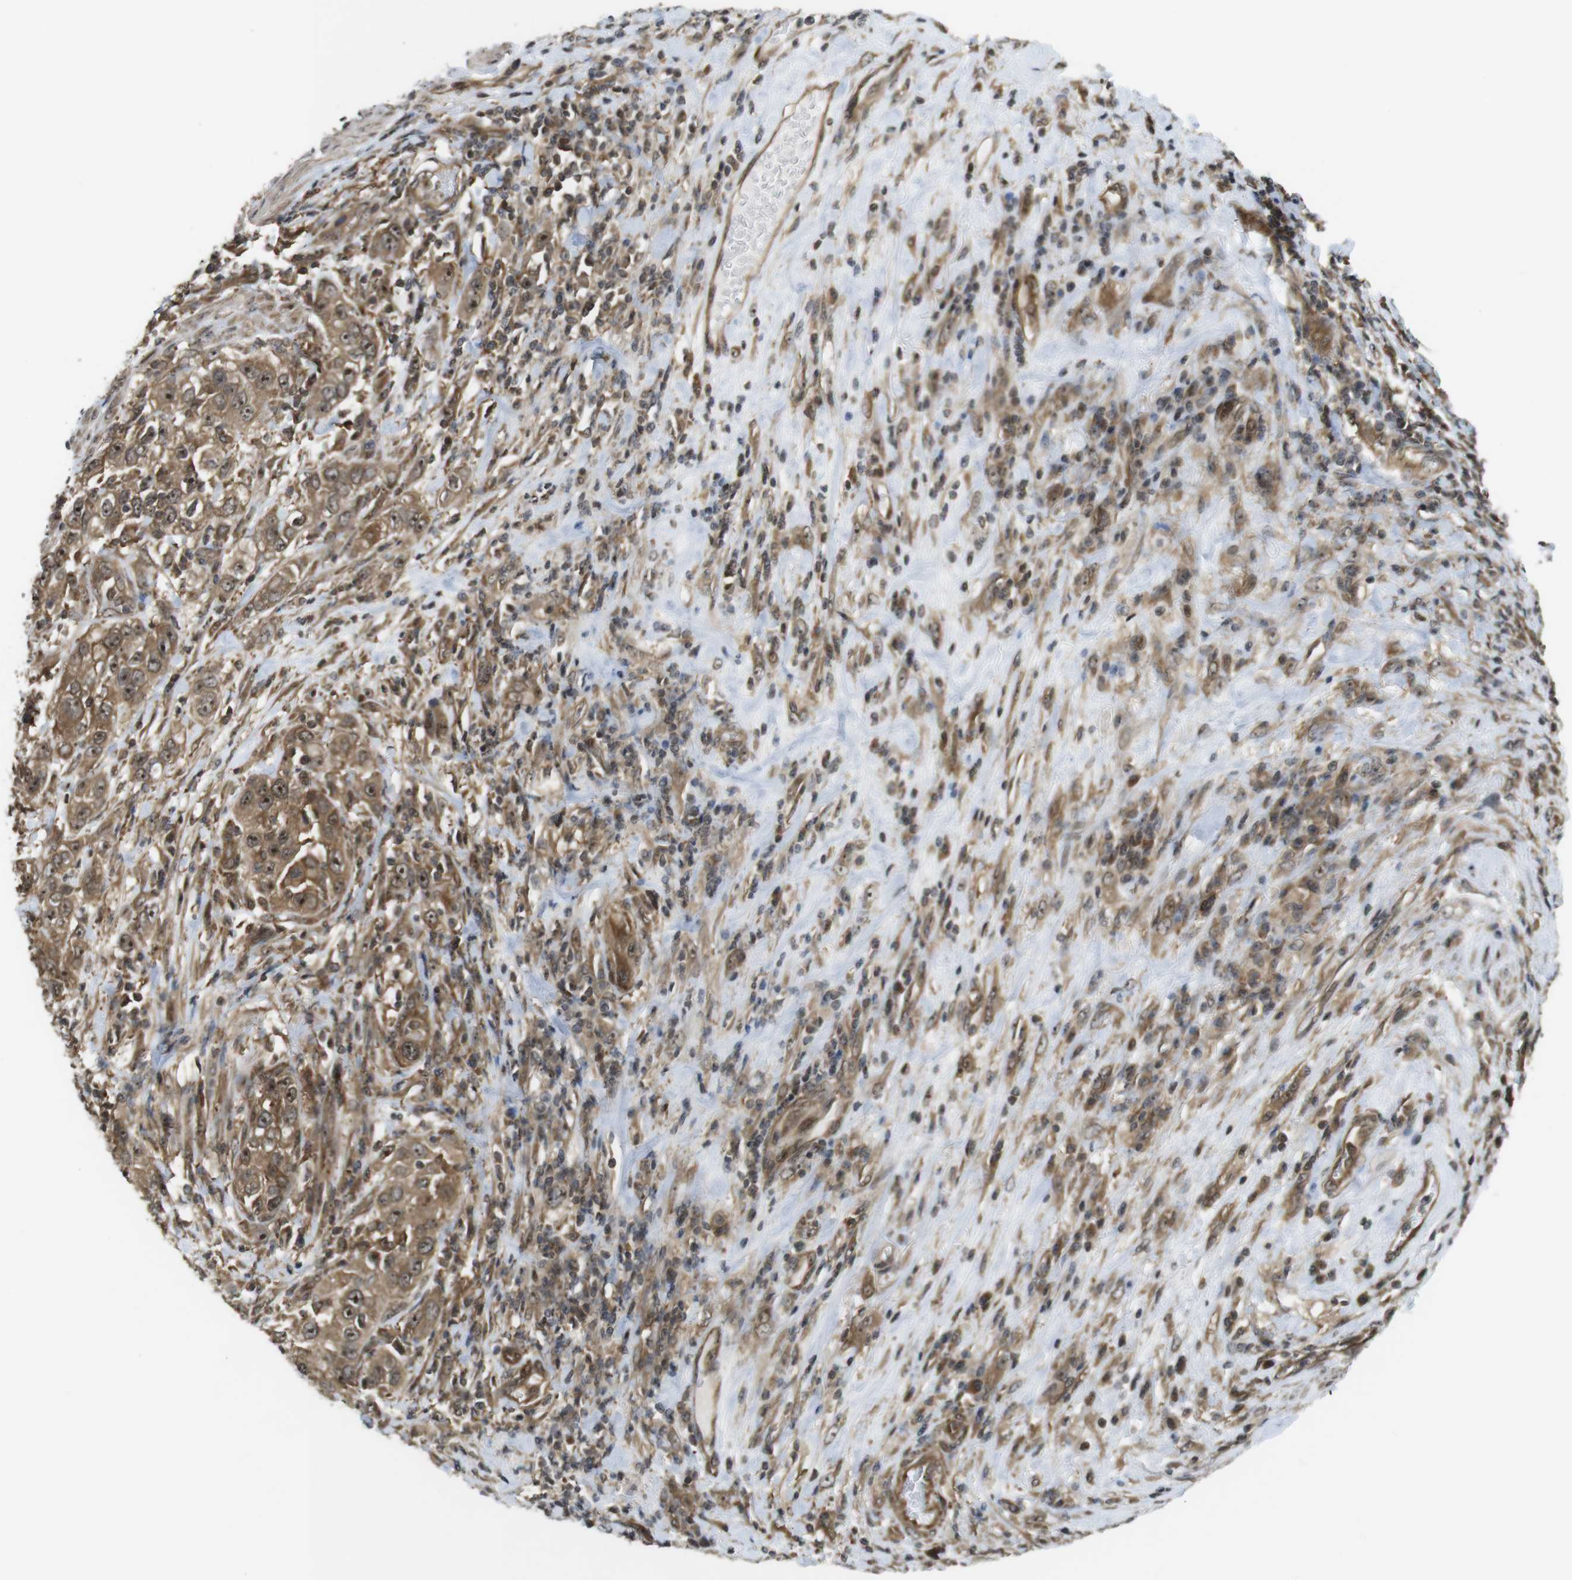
{"staining": {"intensity": "moderate", "quantity": ">75%", "location": "cytoplasmic/membranous,nuclear"}, "tissue": "urothelial cancer", "cell_type": "Tumor cells", "image_type": "cancer", "snomed": [{"axis": "morphology", "description": "Urothelial carcinoma, High grade"}, {"axis": "topography", "description": "Urinary bladder"}], "caption": "A micrograph of urothelial cancer stained for a protein exhibits moderate cytoplasmic/membranous and nuclear brown staining in tumor cells. (DAB IHC with brightfield microscopy, high magnification).", "gene": "CC2D1A", "patient": {"sex": "female", "age": 80}}